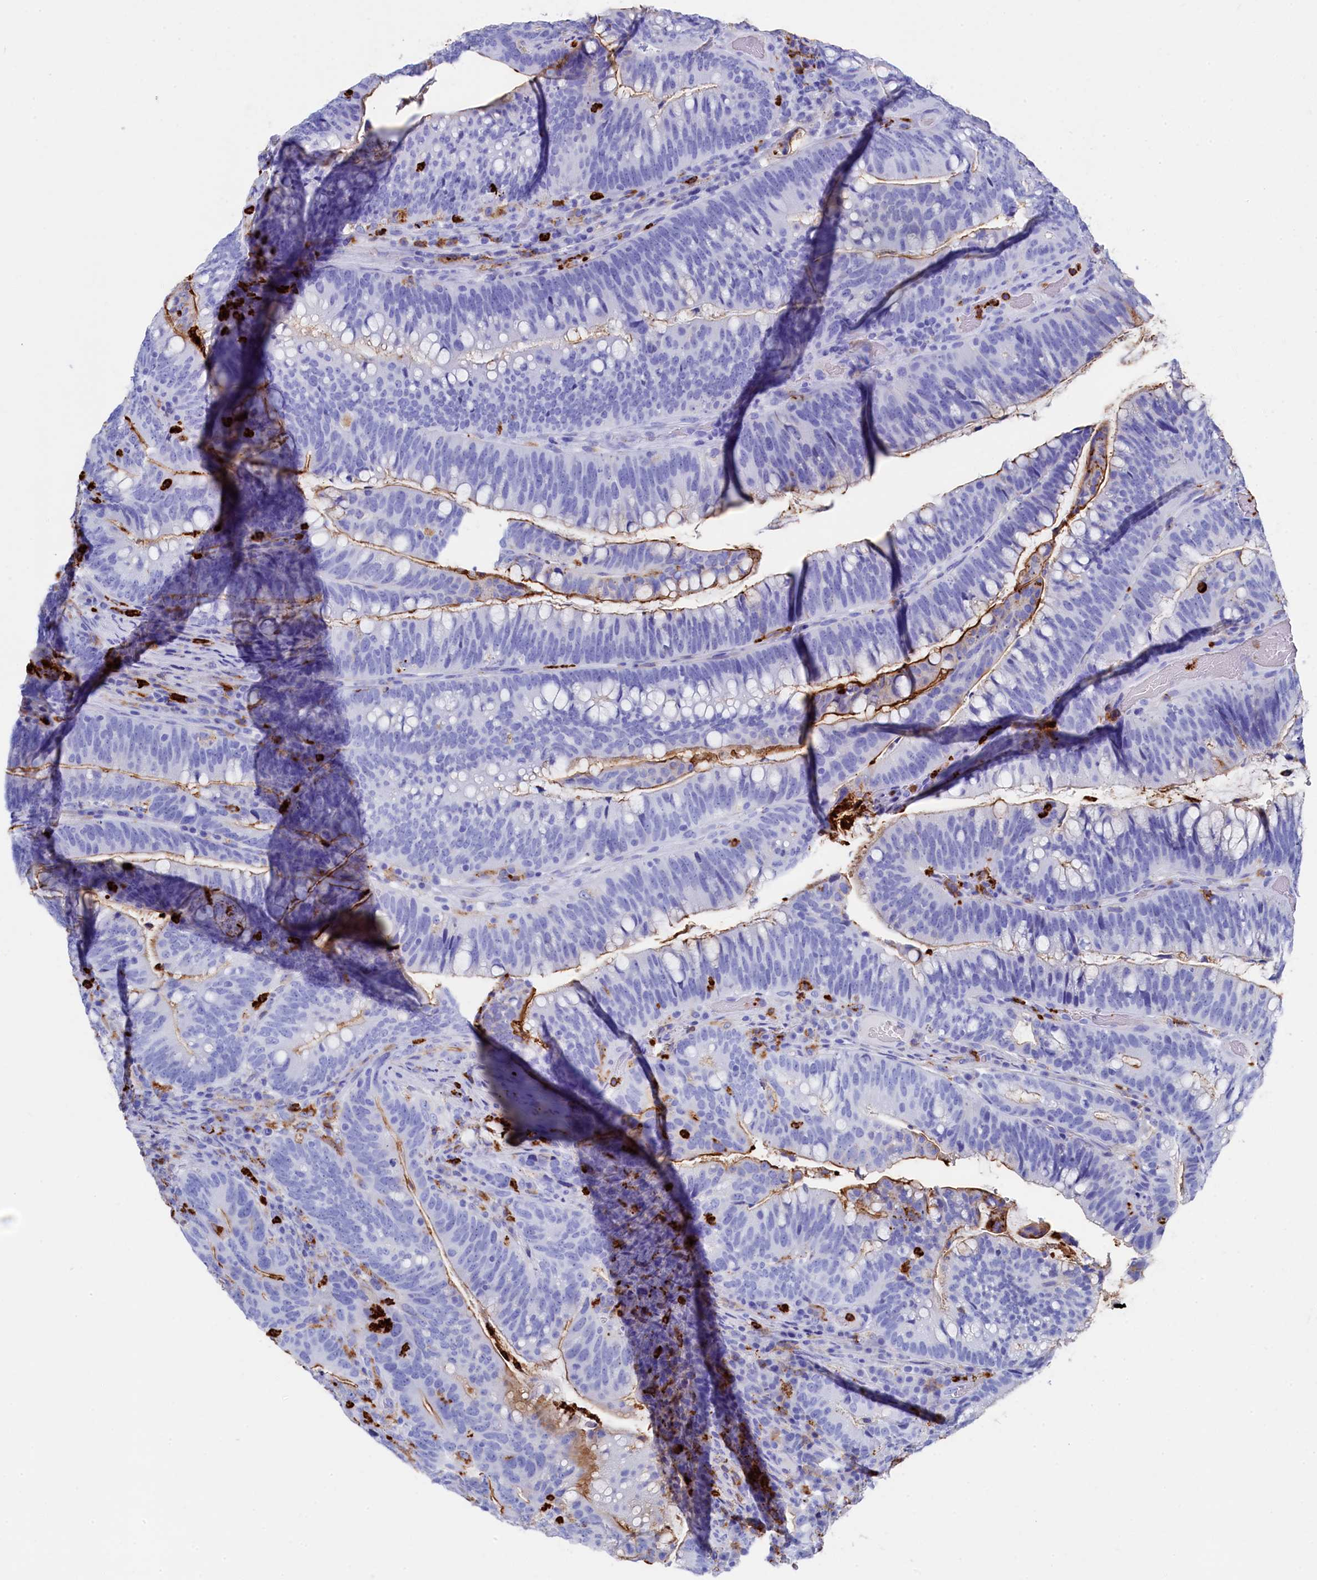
{"staining": {"intensity": "negative", "quantity": "none", "location": "none"}, "tissue": "colorectal cancer", "cell_type": "Tumor cells", "image_type": "cancer", "snomed": [{"axis": "morphology", "description": "Adenocarcinoma, NOS"}, {"axis": "topography", "description": "Colon"}], "caption": "Tumor cells are negative for protein expression in human colorectal cancer (adenocarcinoma).", "gene": "PLAC8", "patient": {"sex": "female", "age": 66}}